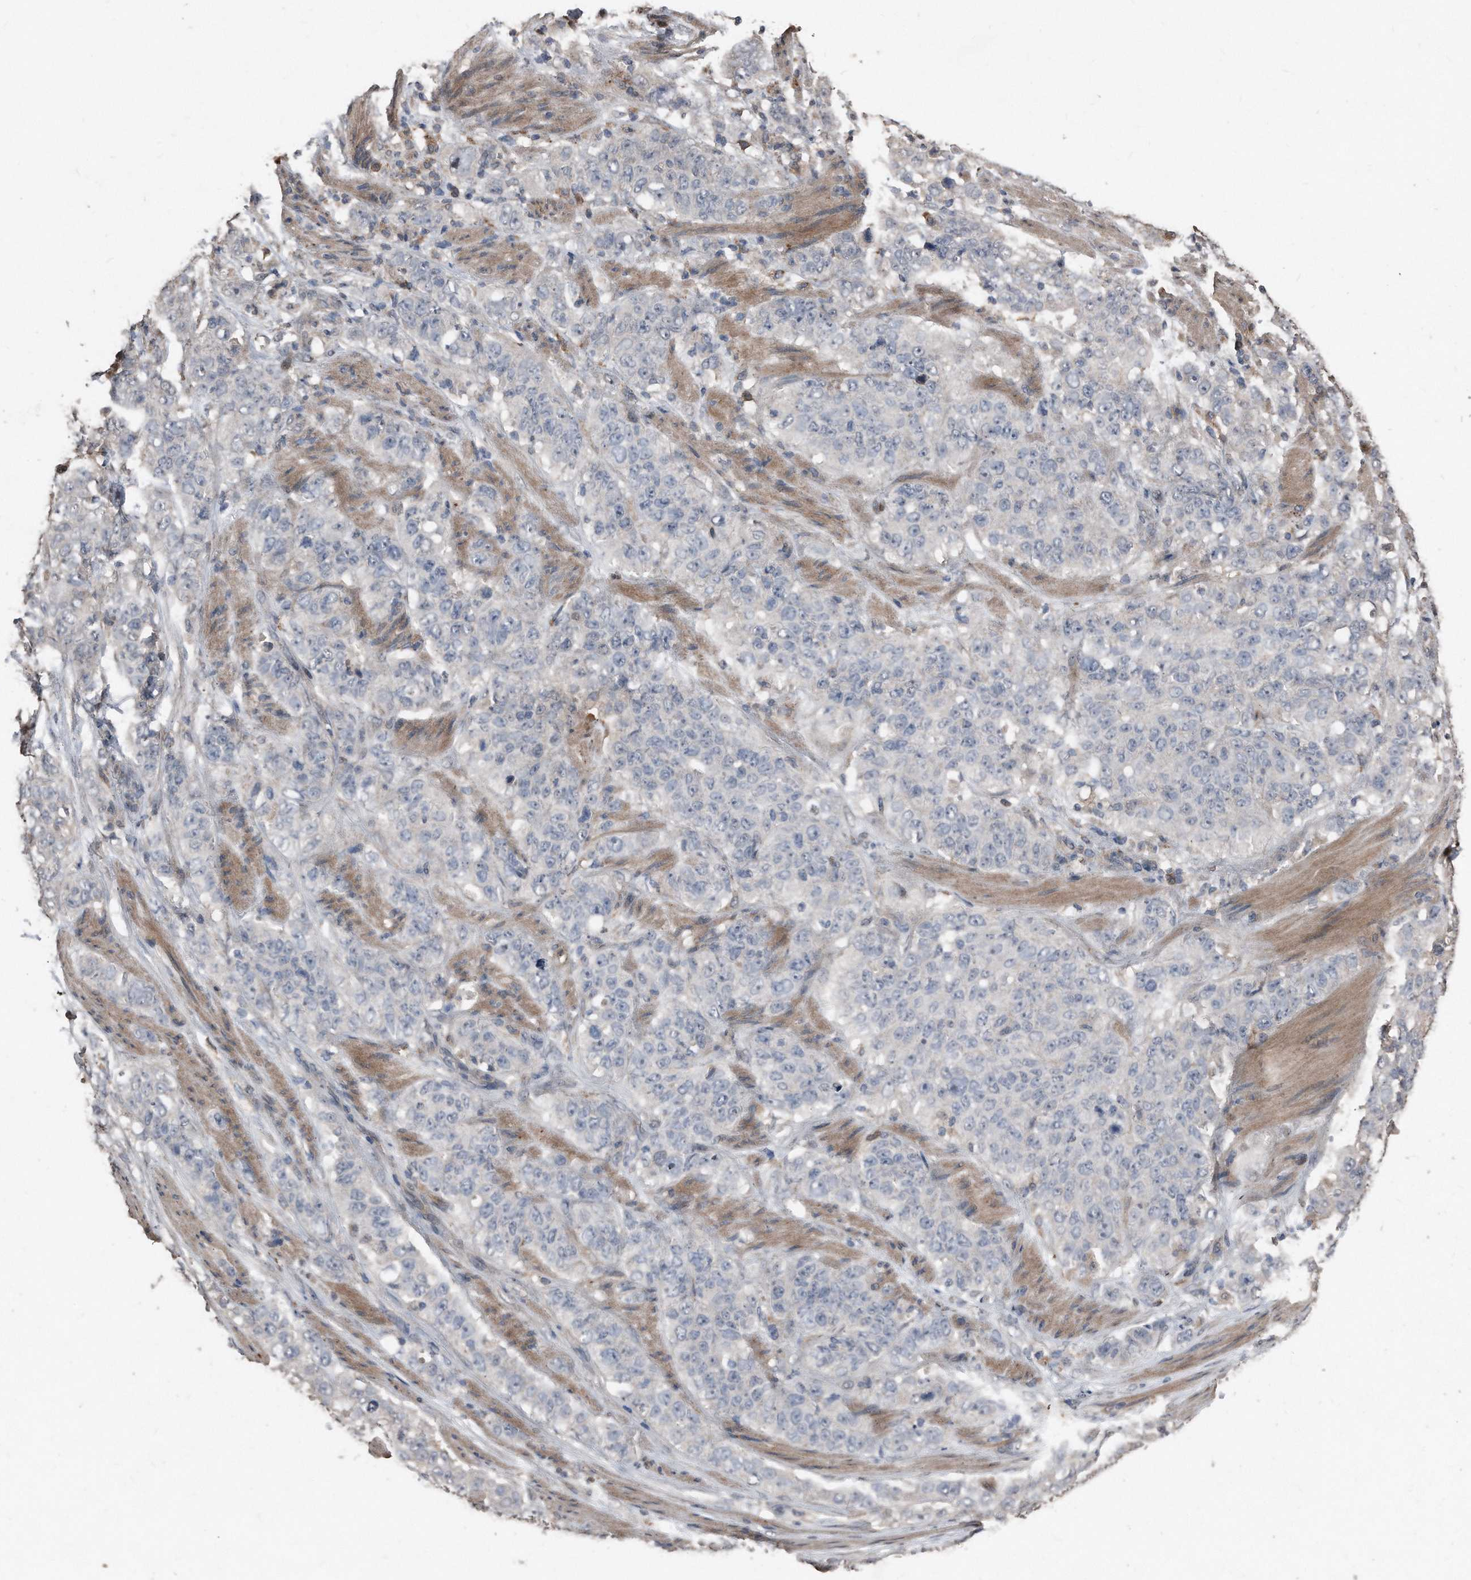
{"staining": {"intensity": "negative", "quantity": "none", "location": "none"}, "tissue": "stomach cancer", "cell_type": "Tumor cells", "image_type": "cancer", "snomed": [{"axis": "morphology", "description": "Adenocarcinoma, NOS"}, {"axis": "topography", "description": "Stomach"}], "caption": "This is a micrograph of IHC staining of stomach cancer (adenocarcinoma), which shows no expression in tumor cells.", "gene": "ANKRD10", "patient": {"sex": "male", "age": 48}}